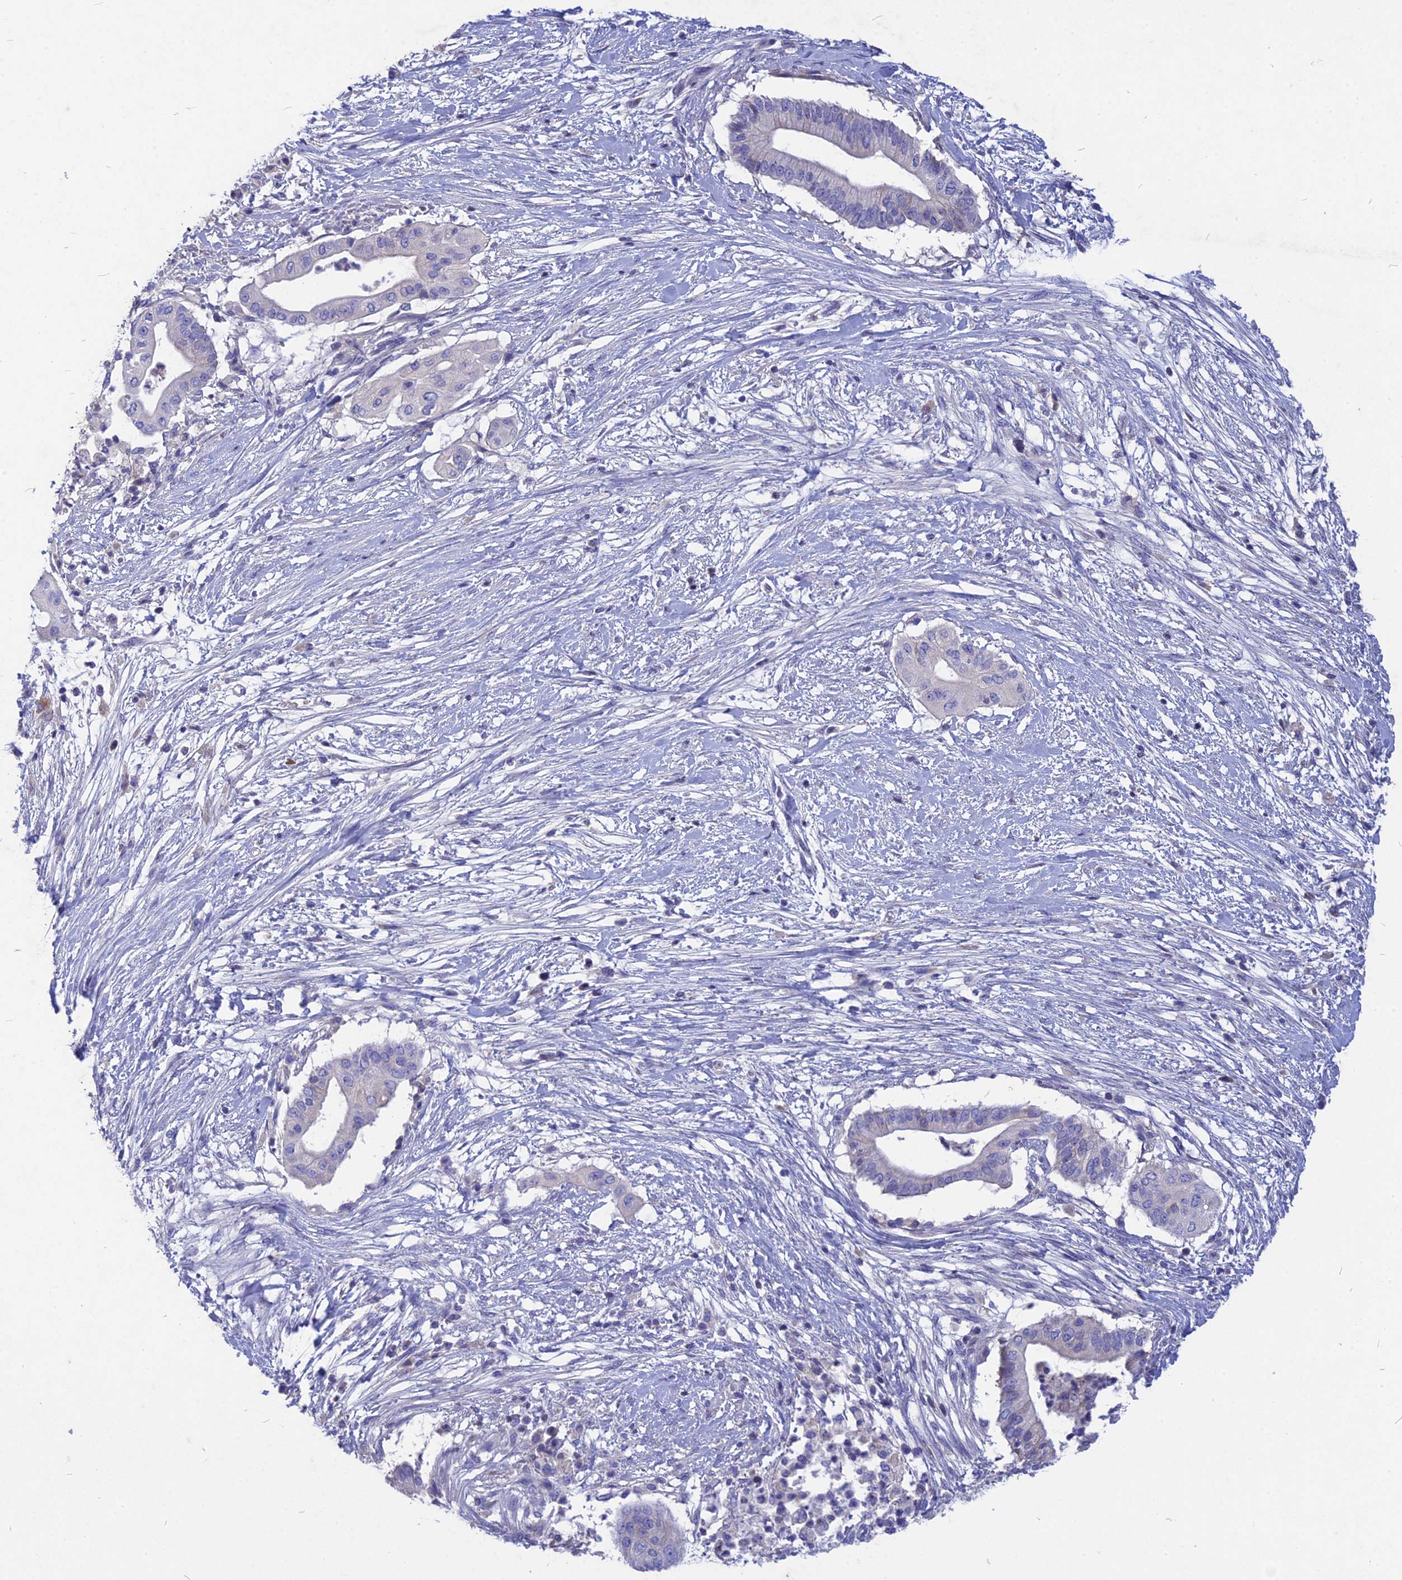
{"staining": {"intensity": "negative", "quantity": "none", "location": "none"}, "tissue": "pancreatic cancer", "cell_type": "Tumor cells", "image_type": "cancer", "snomed": [{"axis": "morphology", "description": "Adenocarcinoma, NOS"}, {"axis": "topography", "description": "Pancreas"}], "caption": "Tumor cells show no significant protein expression in pancreatic cancer (adenocarcinoma).", "gene": "DEFB119", "patient": {"sex": "male", "age": 68}}